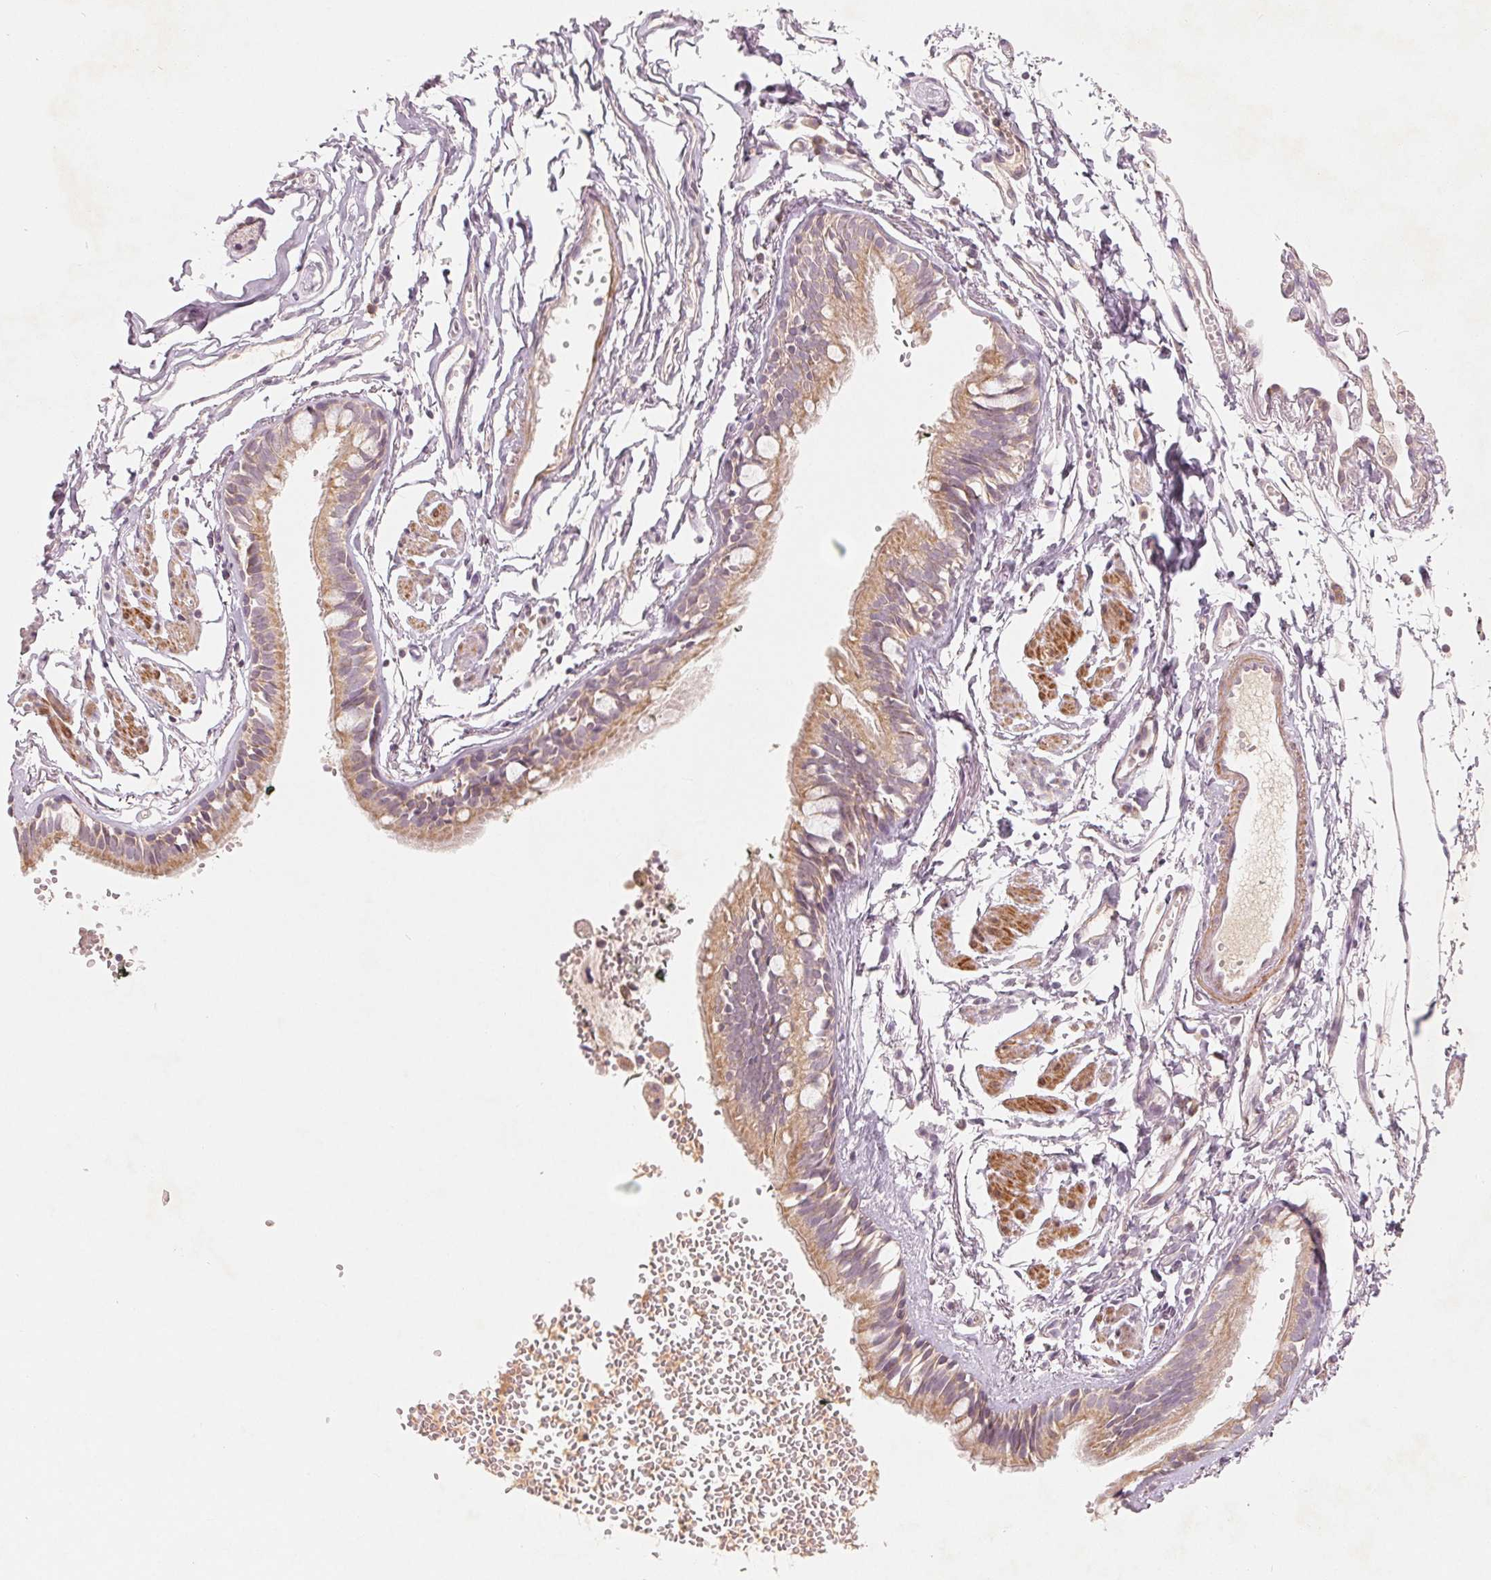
{"staining": {"intensity": "moderate", "quantity": "25%-75%", "location": "cytoplasmic/membranous"}, "tissue": "bronchus", "cell_type": "Respiratory epithelial cells", "image_type": "normal", "snomed": [{"axis": "morphology", "description": "Normal tissue, NOS"}, {"axis": "topography", "description": "Cartilage tissue"}, {"axis": "topography", "description": "Bronchus"}], "caption": "Immunohistochemical staining of unremarkable bronchus displays medium levels of moderate cytoplasmic/membranous staining in approximately 25%-75% of respiratory epithelial cells. The staining was performed using DAB (3,3'-diaminobenzidine), with brown indicating positive protein expression. Nuclei are stained blue with hematoxylin.", "gene": "GHITM", "patient": {"sex": "female", "age": 59}}